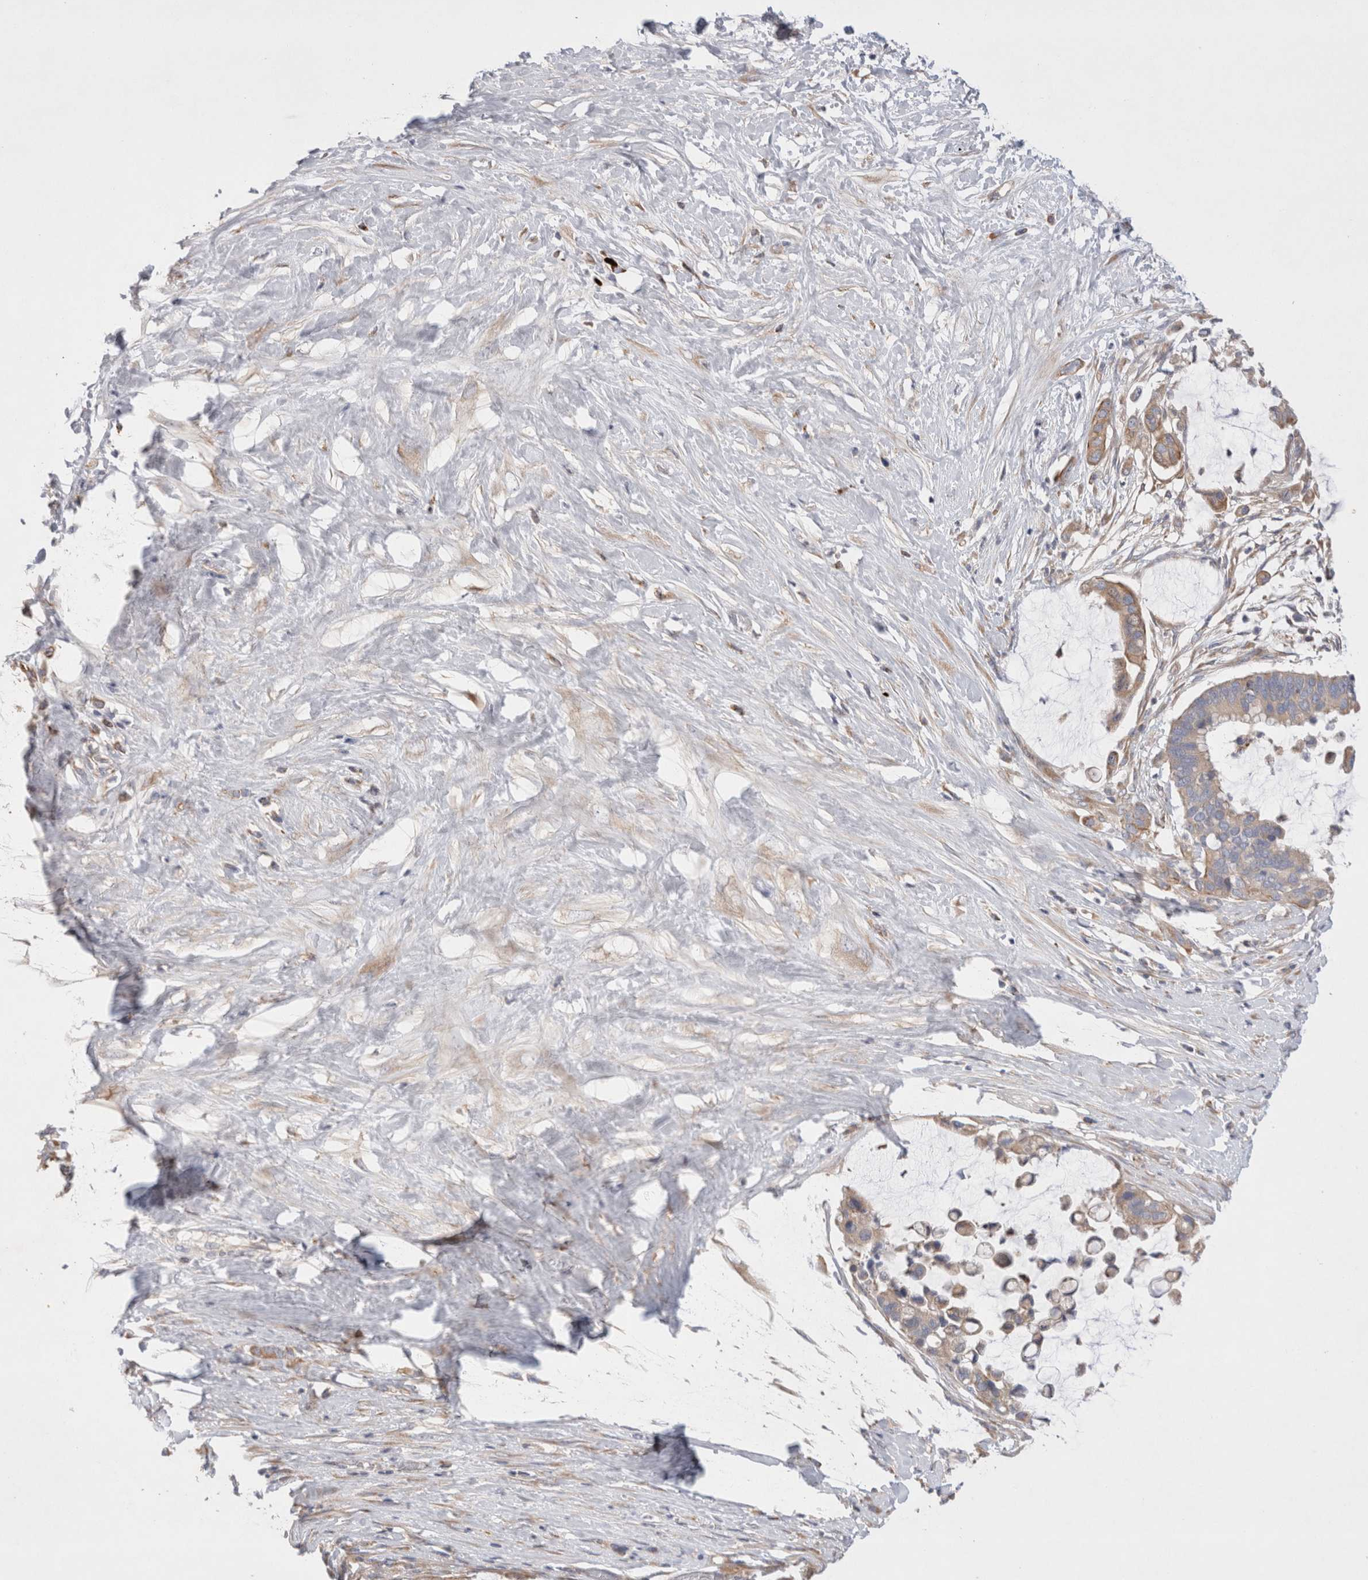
{"staining": {"intensity": "moderate", "quantity": ">75%", "location": "cytoplasmic/membranous"}, "tissue": "pancreatic cancer", "cell_type": "Tumor cells", "image_type": "cancer", "snomed": [{"axis": "morphology", "description": "Adenocarcinoma, NOS"}, {"axis": "topography", "description": "Pancreas"}], "caption": "A high-resolution histopathology image shows immunohistochemistry (IHC) staining of pancreatic cancer, which demonstrates moderate cytoplasmic/membranous positivity in approximately >75% of tumor cells. The protein of interest is stained brown, and the nuclei are stained in blue (DAB (3,3'-diaminobenzidine) IHC with brightfield microscopy, high magnification).", "gene": "TBC1D16", "patient": {"sex": "male", "age": 41}}